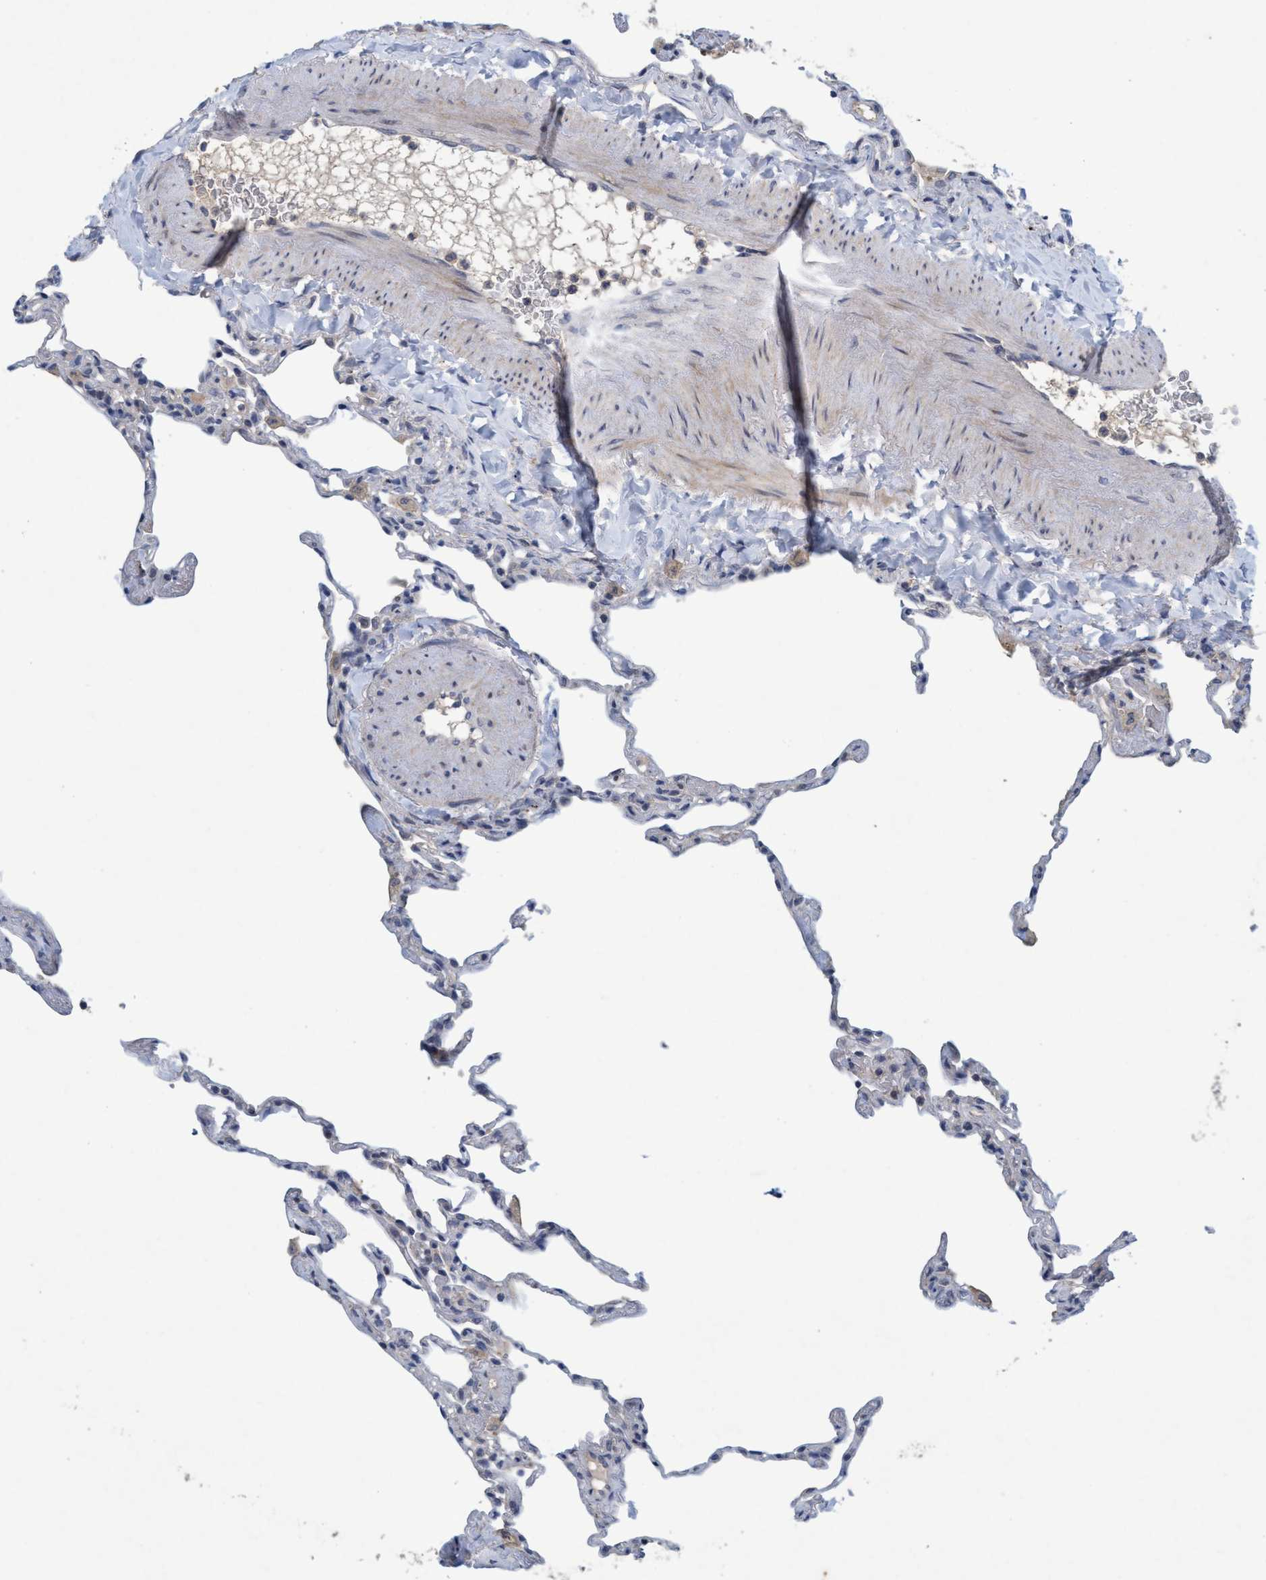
{"staining": {"intensity": "negative", "quantity": "none", "location": "none"}, "tissue": "lung", "cell_type": "Alveolar cells", "image_type": "normal", "snomed": [{"axis": "morphology", "description": "Normal tissue, NOS"}, {"axis": "topography", "description": "Lung"}], "caption": "An IHC histopathology image of unremarkable lung is shown. There is no staining in alveolar cells of lung. (Brightfield microscopy of DAB IHC at high magnification).", "gene": "RNF208", "patient": {"sex": "male", "age": 59}}